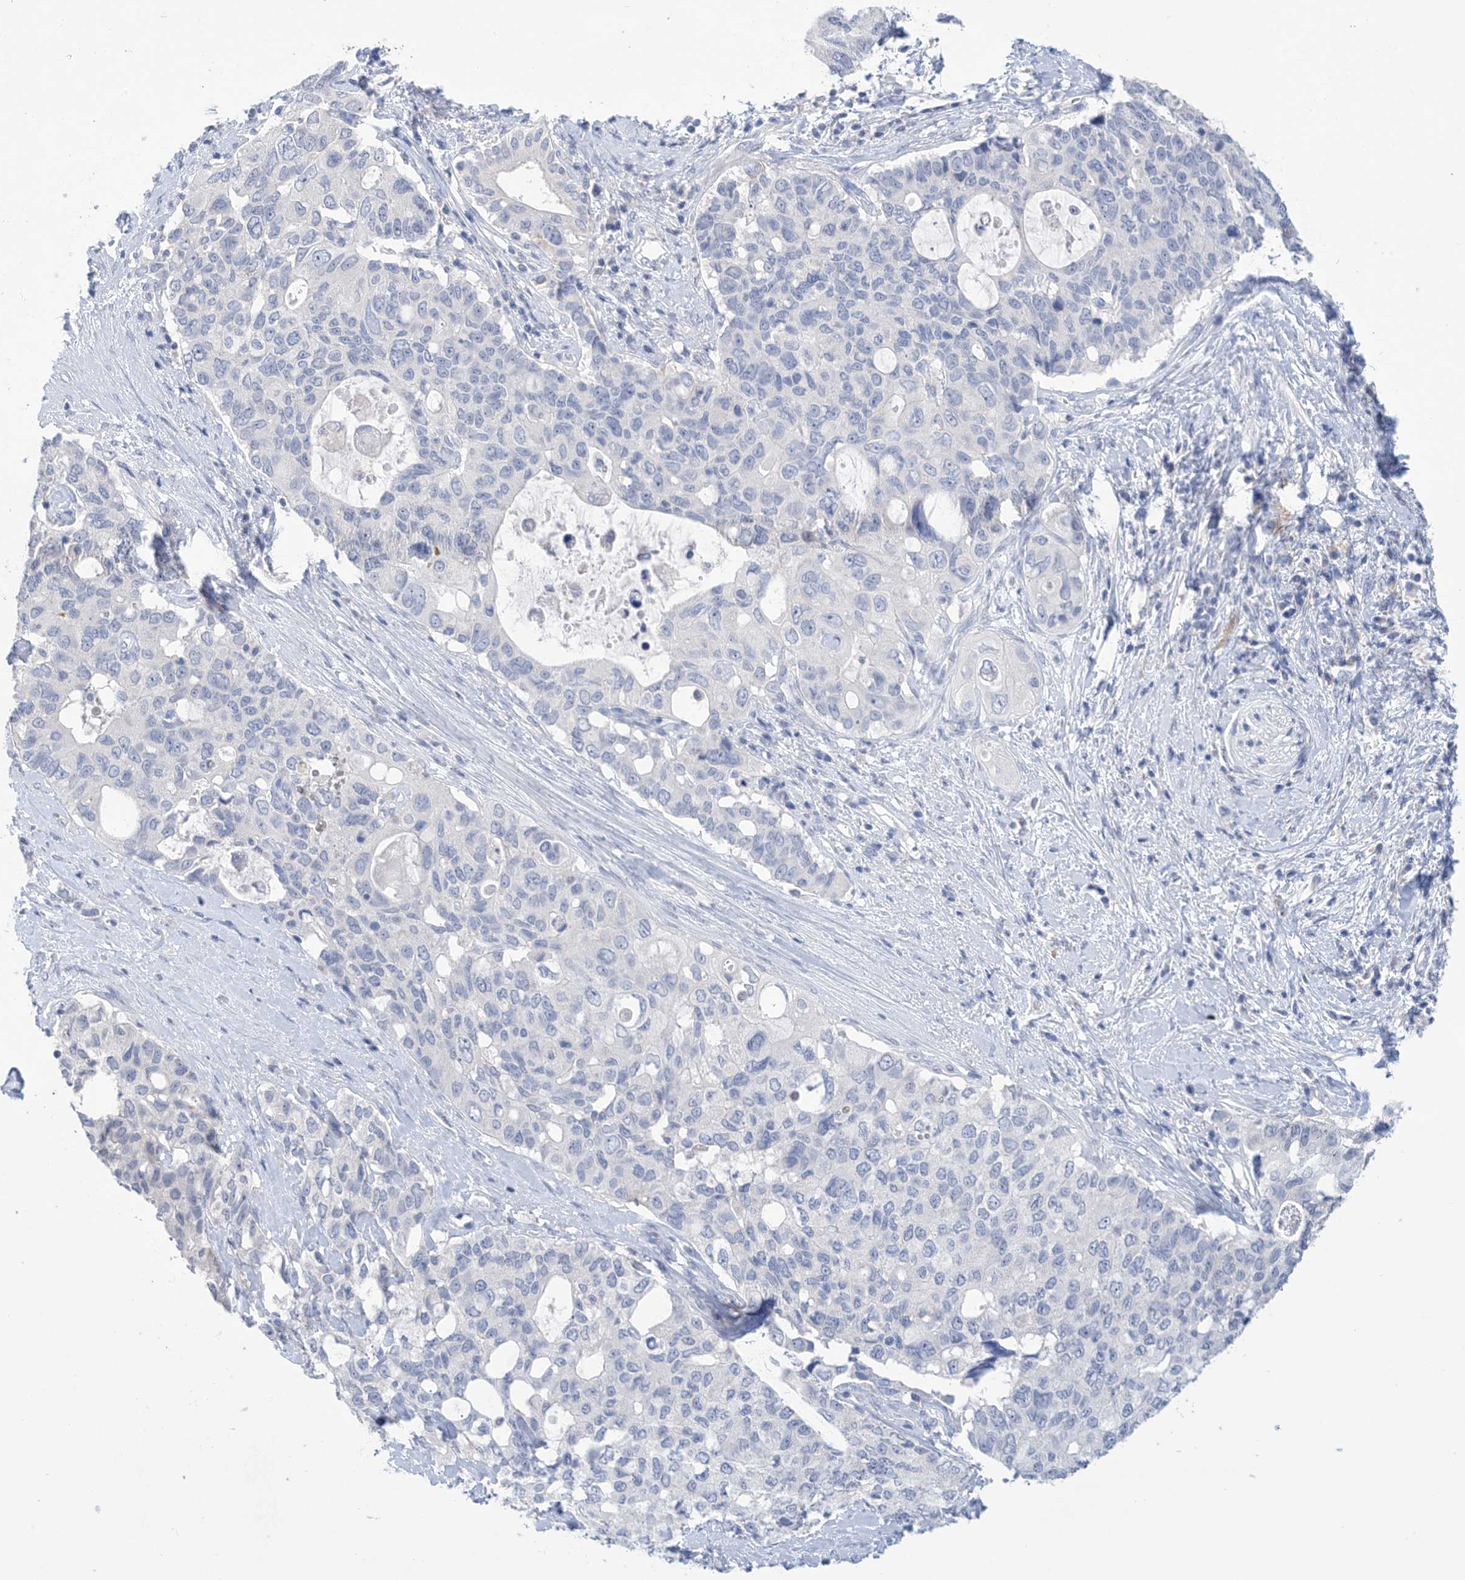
{"staining": {"intensity": "negative", "quantity": "none", "location": "none"}, "tissue": "pancreatic cancer", "cell_type": "Tumor cells", "image_type": "cancer", "snomed": [{"axis": "morphology", "description": "Adenocarcinoma, NOS"}, {"axis": "topography", "description": "Pancreas"}], "caption": "Immunohistochemistry of human pancreatic cancer (adenocarcinoma) reveals no positivity in tumor cells.", "gene": "DSC3", "patient": {"sex": "female", "age": 56}}